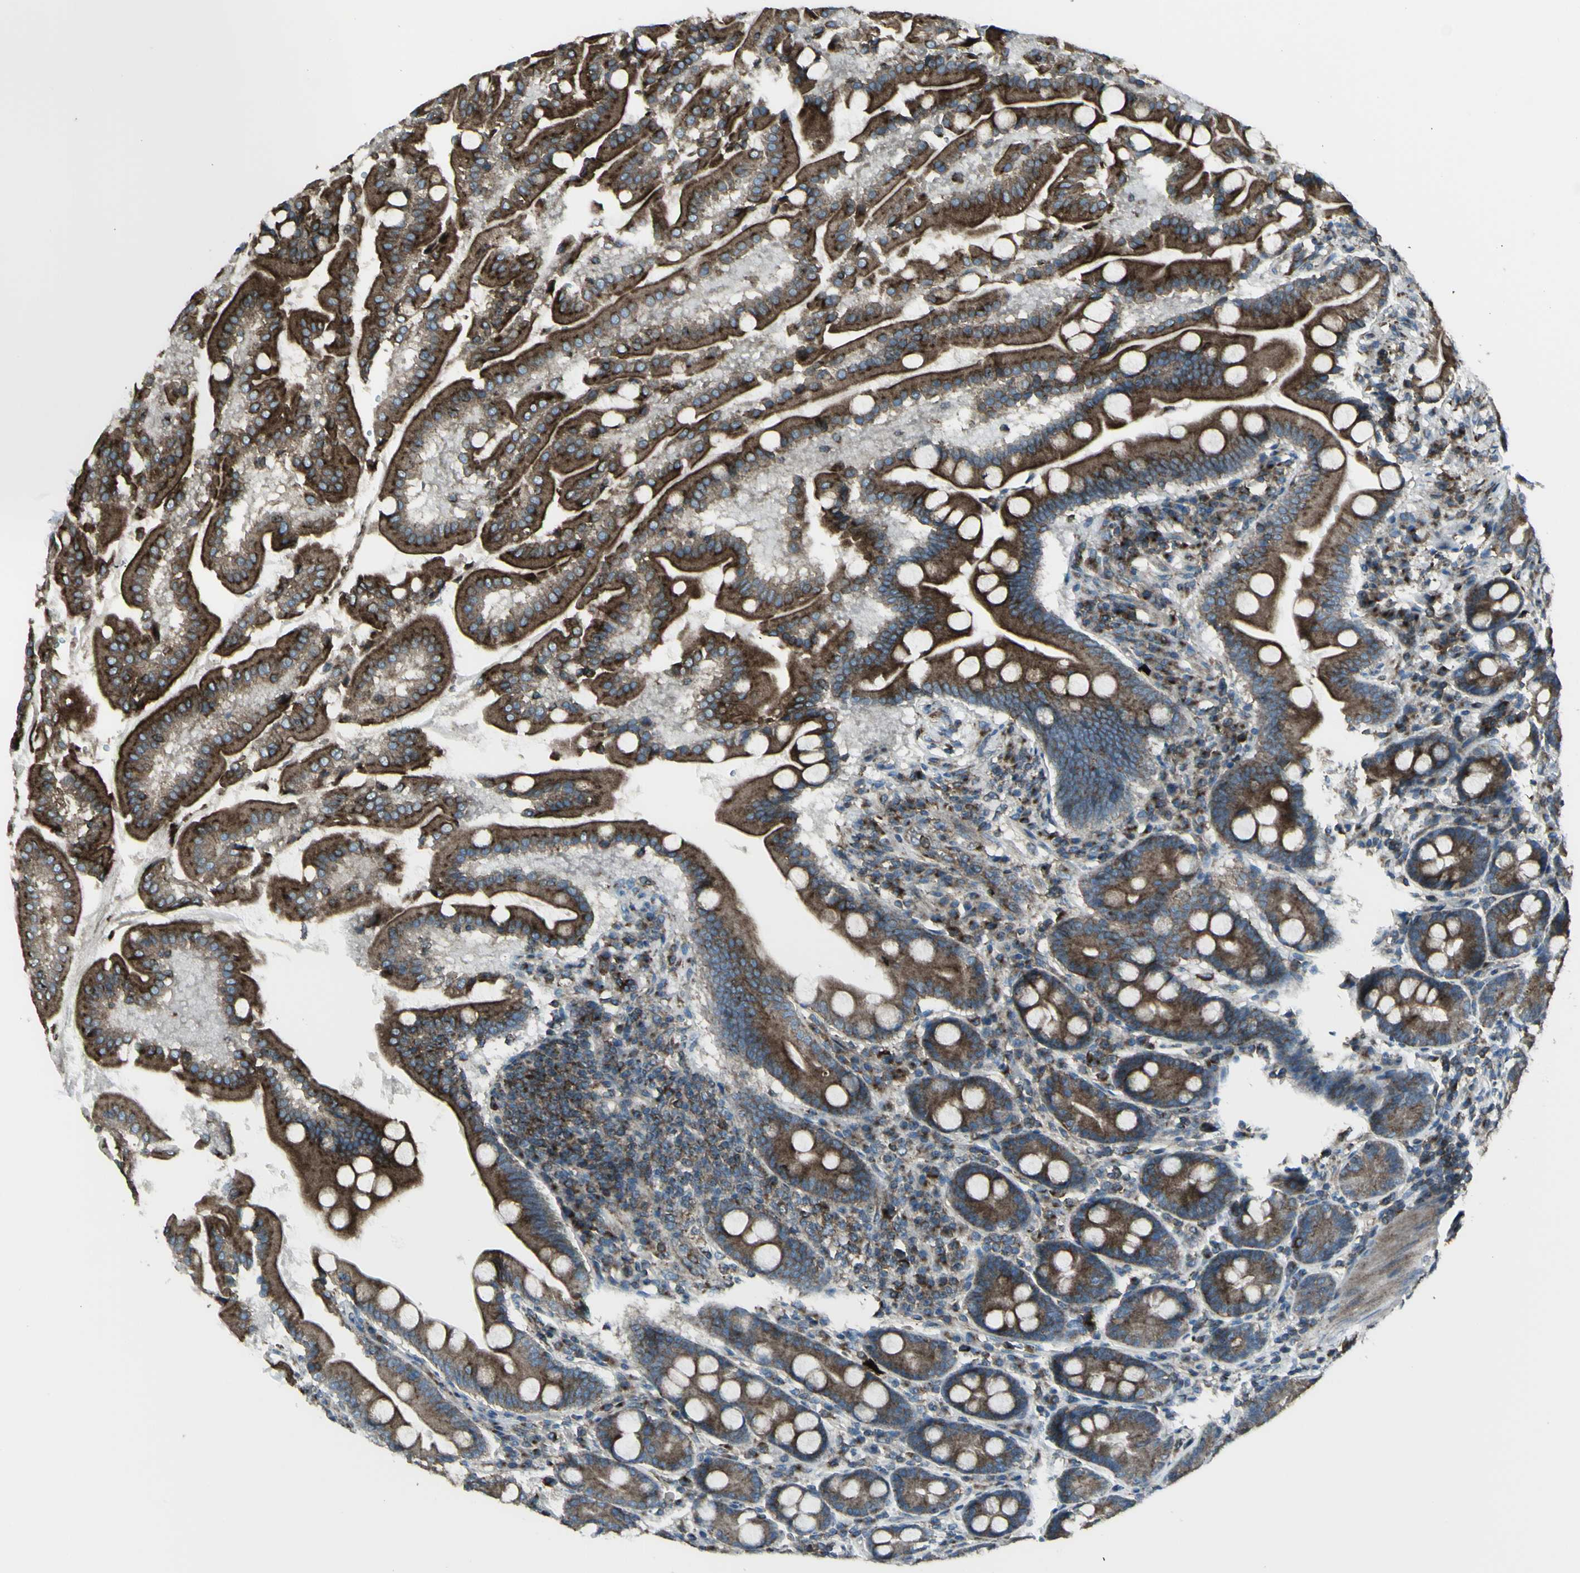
{"staining": {"intensity": "strong", "quantity": ">75%", "location": "cytoplasmic/membranous"}, "tissue": "duodenum", "cell_type": "Glandular cells", "image_type": "normal", "snomed": [{"axis": "morphology", "description": "Normal tissue, NOS"}, {"axis": "topography", "description": "Duodenum"}], "caption": "Benign duodenum reveals strong cytoplasmic/membranous staining in approximately >75% of glandular cells (IHC, brightfield microscopy, high magnification)..", "gene": "NAPA", "patient": {"sex": "male", "age": 50}}